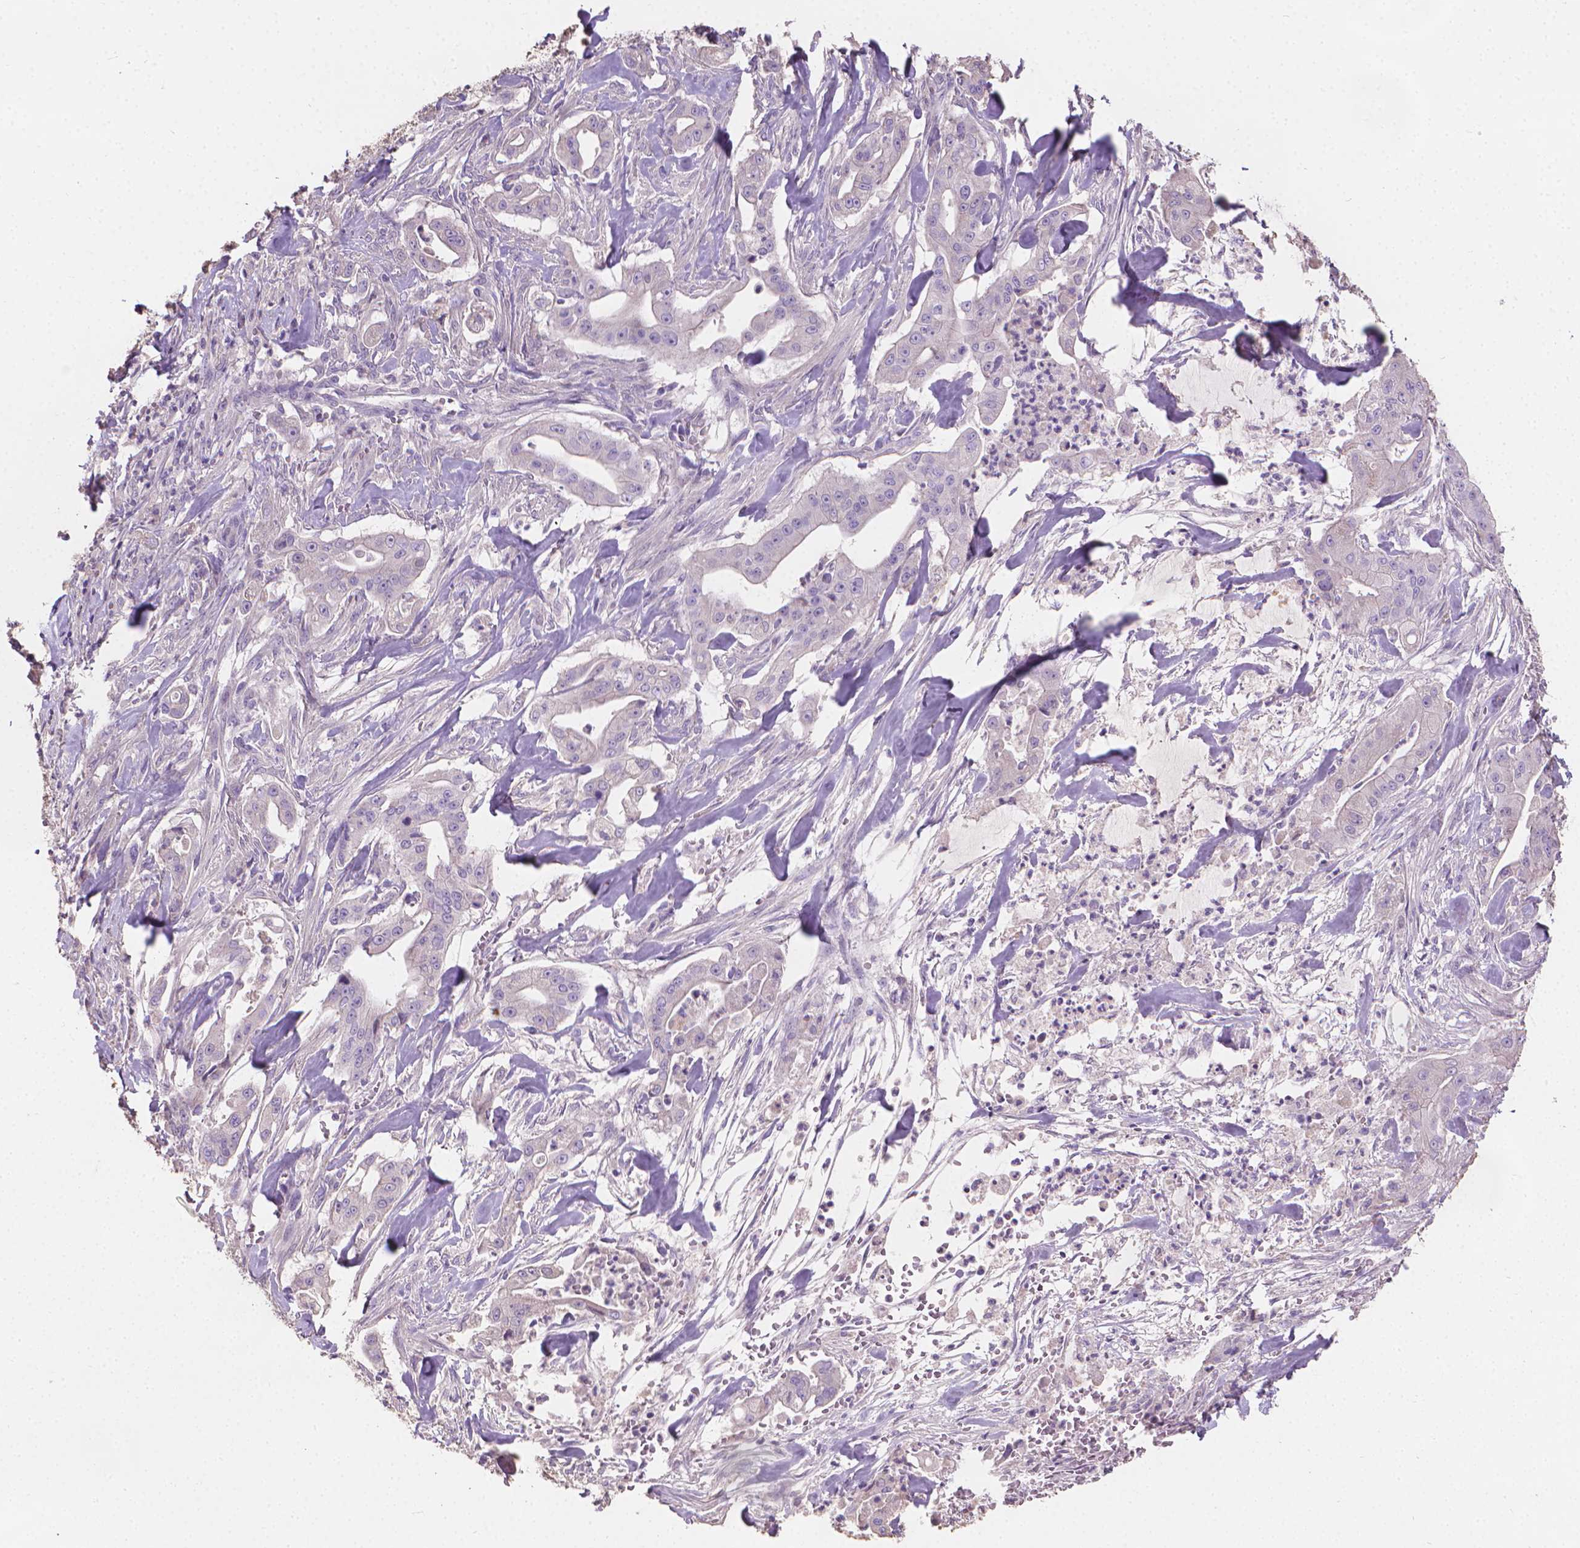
{"staining": {"intensity": "negative", "quantity": "none", "location": "none"}, "tissue": "pancreatic cancer", "cell_type": "Tumor cells", "image_type": "cancer", "snomed": [{"axis": "morphology", "description": "Normal tissue, NOS"}, {"axis": "morphology", "description": "Inflammation, NOS"}, {"axis": "morphology", "description": "Adenocarcinoma, NOS"}, {"axis": "topography", "description": "Pancreas"}], "caption": "High power microscopy image of an immunohistochemistry (IHC) photomicrograph of pancreatic cancer (adenocarcinoma), revealing no significant positivity in tumor cells.", "gene": "CABCOCO1", "patient": {"sex": "male", "age": 57}}